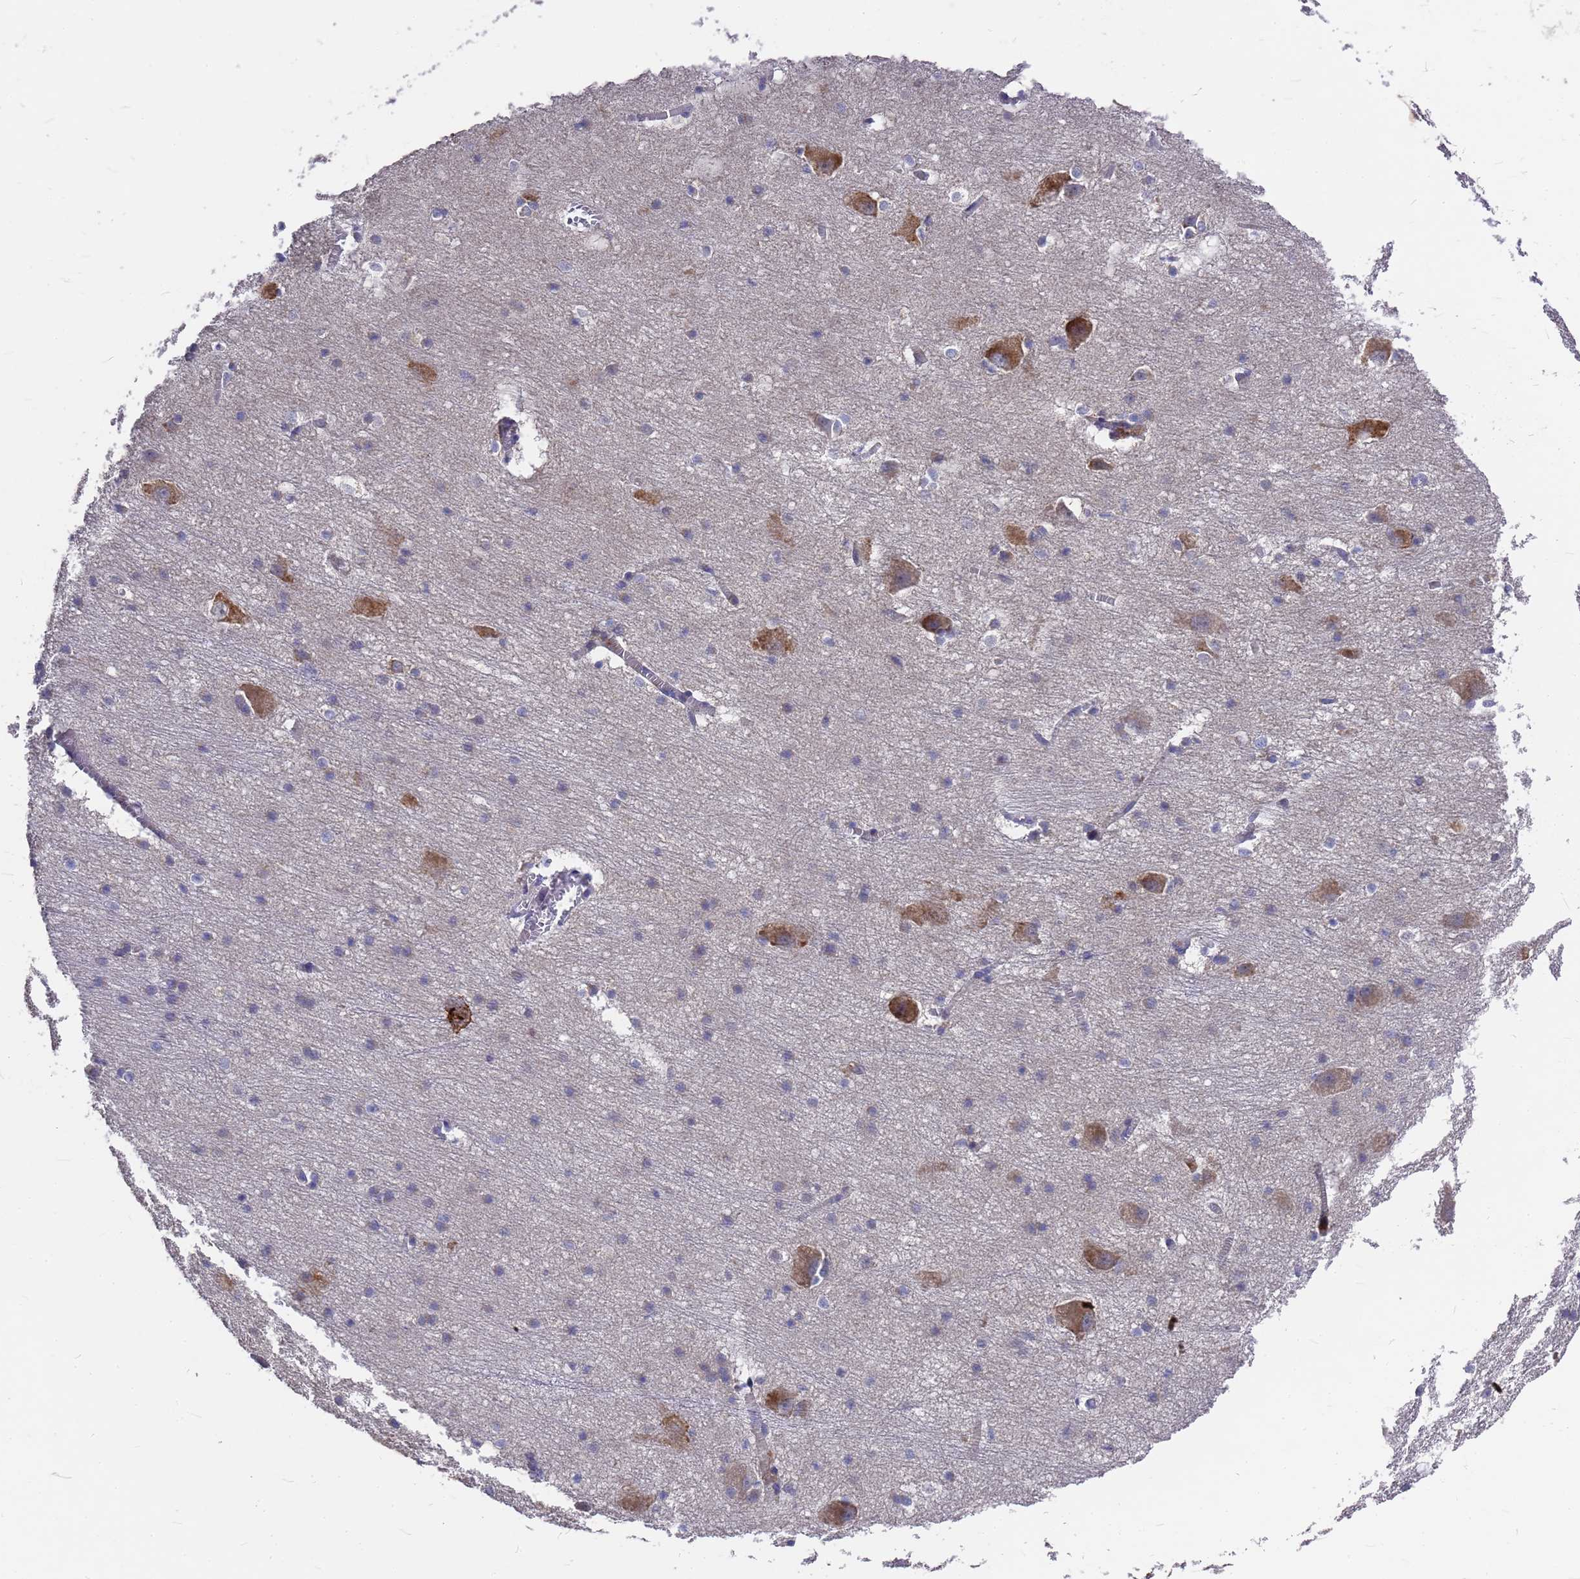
{"staining": {"intensity": "negative", "quantity": "none", "location": "none"}, "tissue": "caudate", "cell_type": "Glial cells", "image_type": "normal", "snomed": [{"axis": "morphology", "description": "Normal tissue, NOS"}, {"axis": "topography", "description": "Lateral ventricle wall"}], "caption": "DAB (3,3'-diaminobenzidine) immunohistochemical staining of normal caudate demonstrates no significant staining in glial cells.", "gene": "ZNF717", "patient": {"sex": "male", "age": 37}}